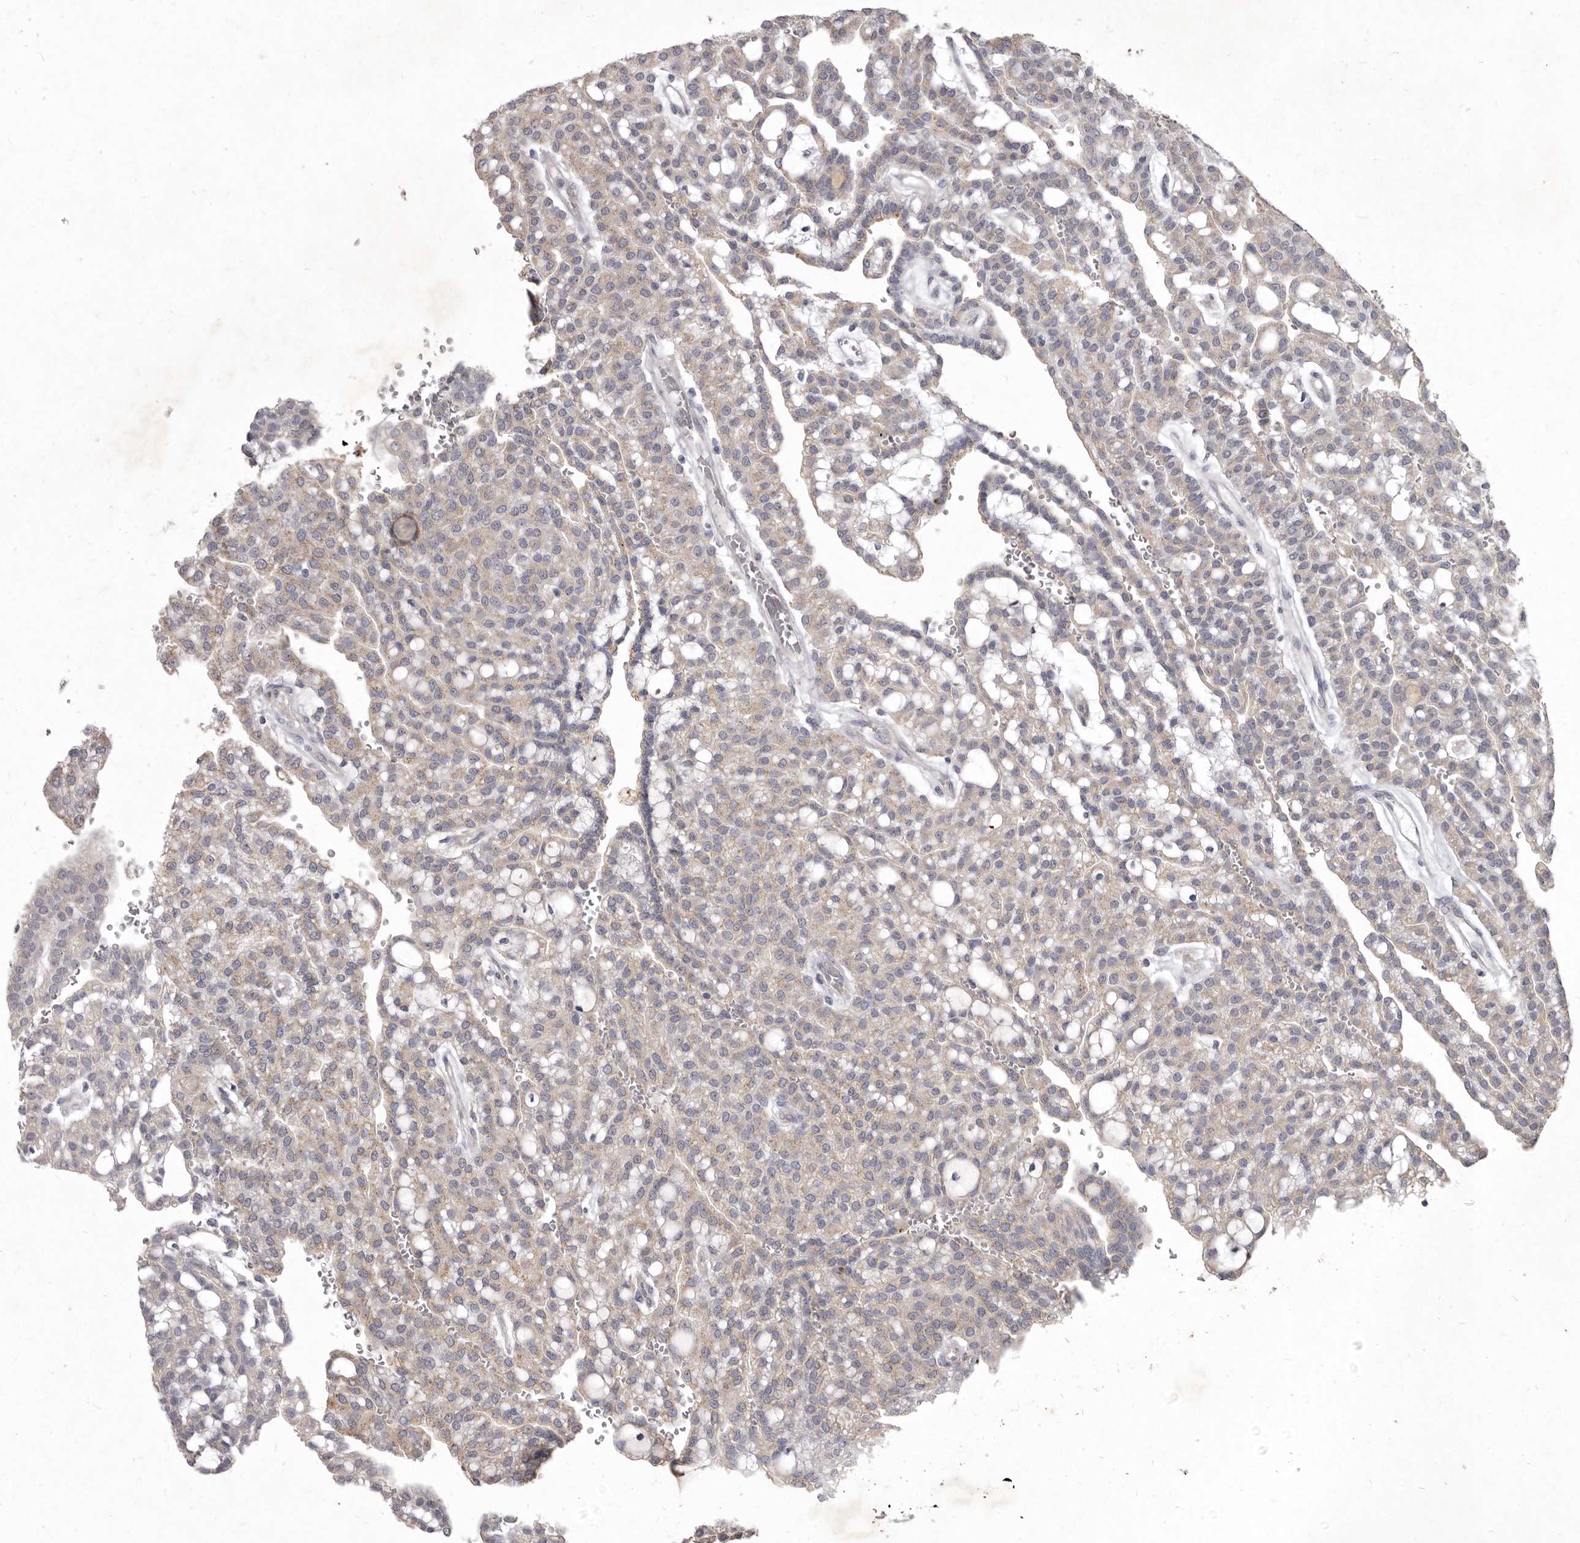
{"staining": {"intensity": "weak", "quantity": ">75%", "location": "cytoplasmic/membranous"}, "tissue": "renal cancer", "cell_type": "Tumor cells", "image_type": "cancer", "snomed": [{"axis": "morphology", "description": "Adenocarcinoma, NOS"}, {"axis": "topography", "description": "Kidney"}], "caption": "Renal adenocarcinoma stained with immunohistochemistry (IHC) reveals weak cytoplasmic/membranous expression in approximately >75% of tumor cells. The protein of interest is stained brown, and the nuclei are stained in blue (DAB IHC with brightfield microscopy, high magnification).", "gene": "P2RX6", "patient": {"sex": "male", "age": 63}}